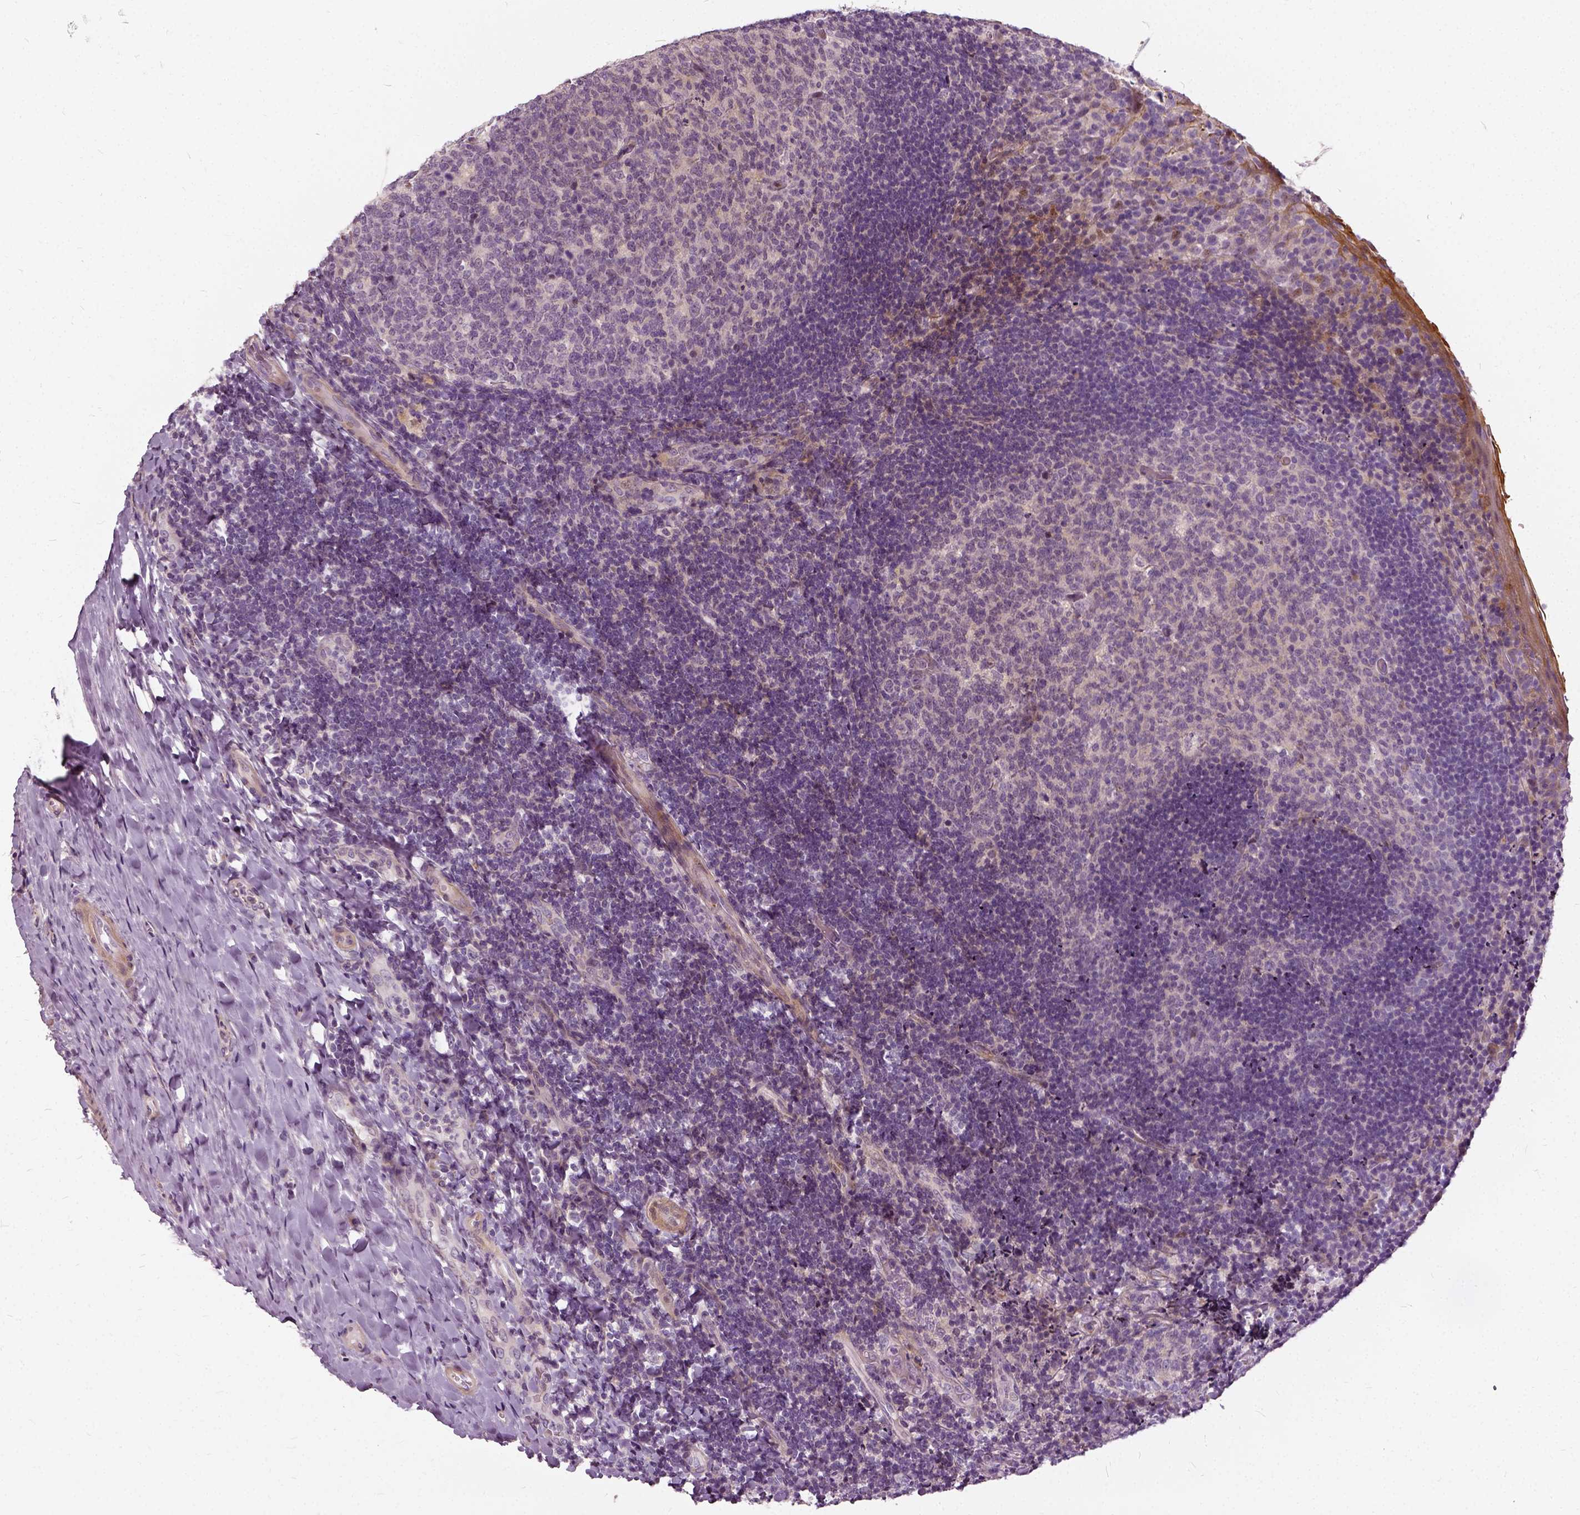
{"staining": {"intensity": "negative", "quantity": "none", "location": "none"}, "tissue": "tonsil", "cell_type": "Germinal center cells", "image_type": "normal", "snomed": [{"axis": "morphology", "description": "Normal tissue, NOS"}, {"axis": "topography", "description": "Tonsil"}], "caption": "There is no significant positivity in germinal center cells of tonsil. The staining is performed using DAB (3,3'-diaminobenzidine) brown chromogen with nuclei counter-stained in using hematoxylin.", "gene": "ILRUN", "patient": {"sex": "female", "age": 10}}